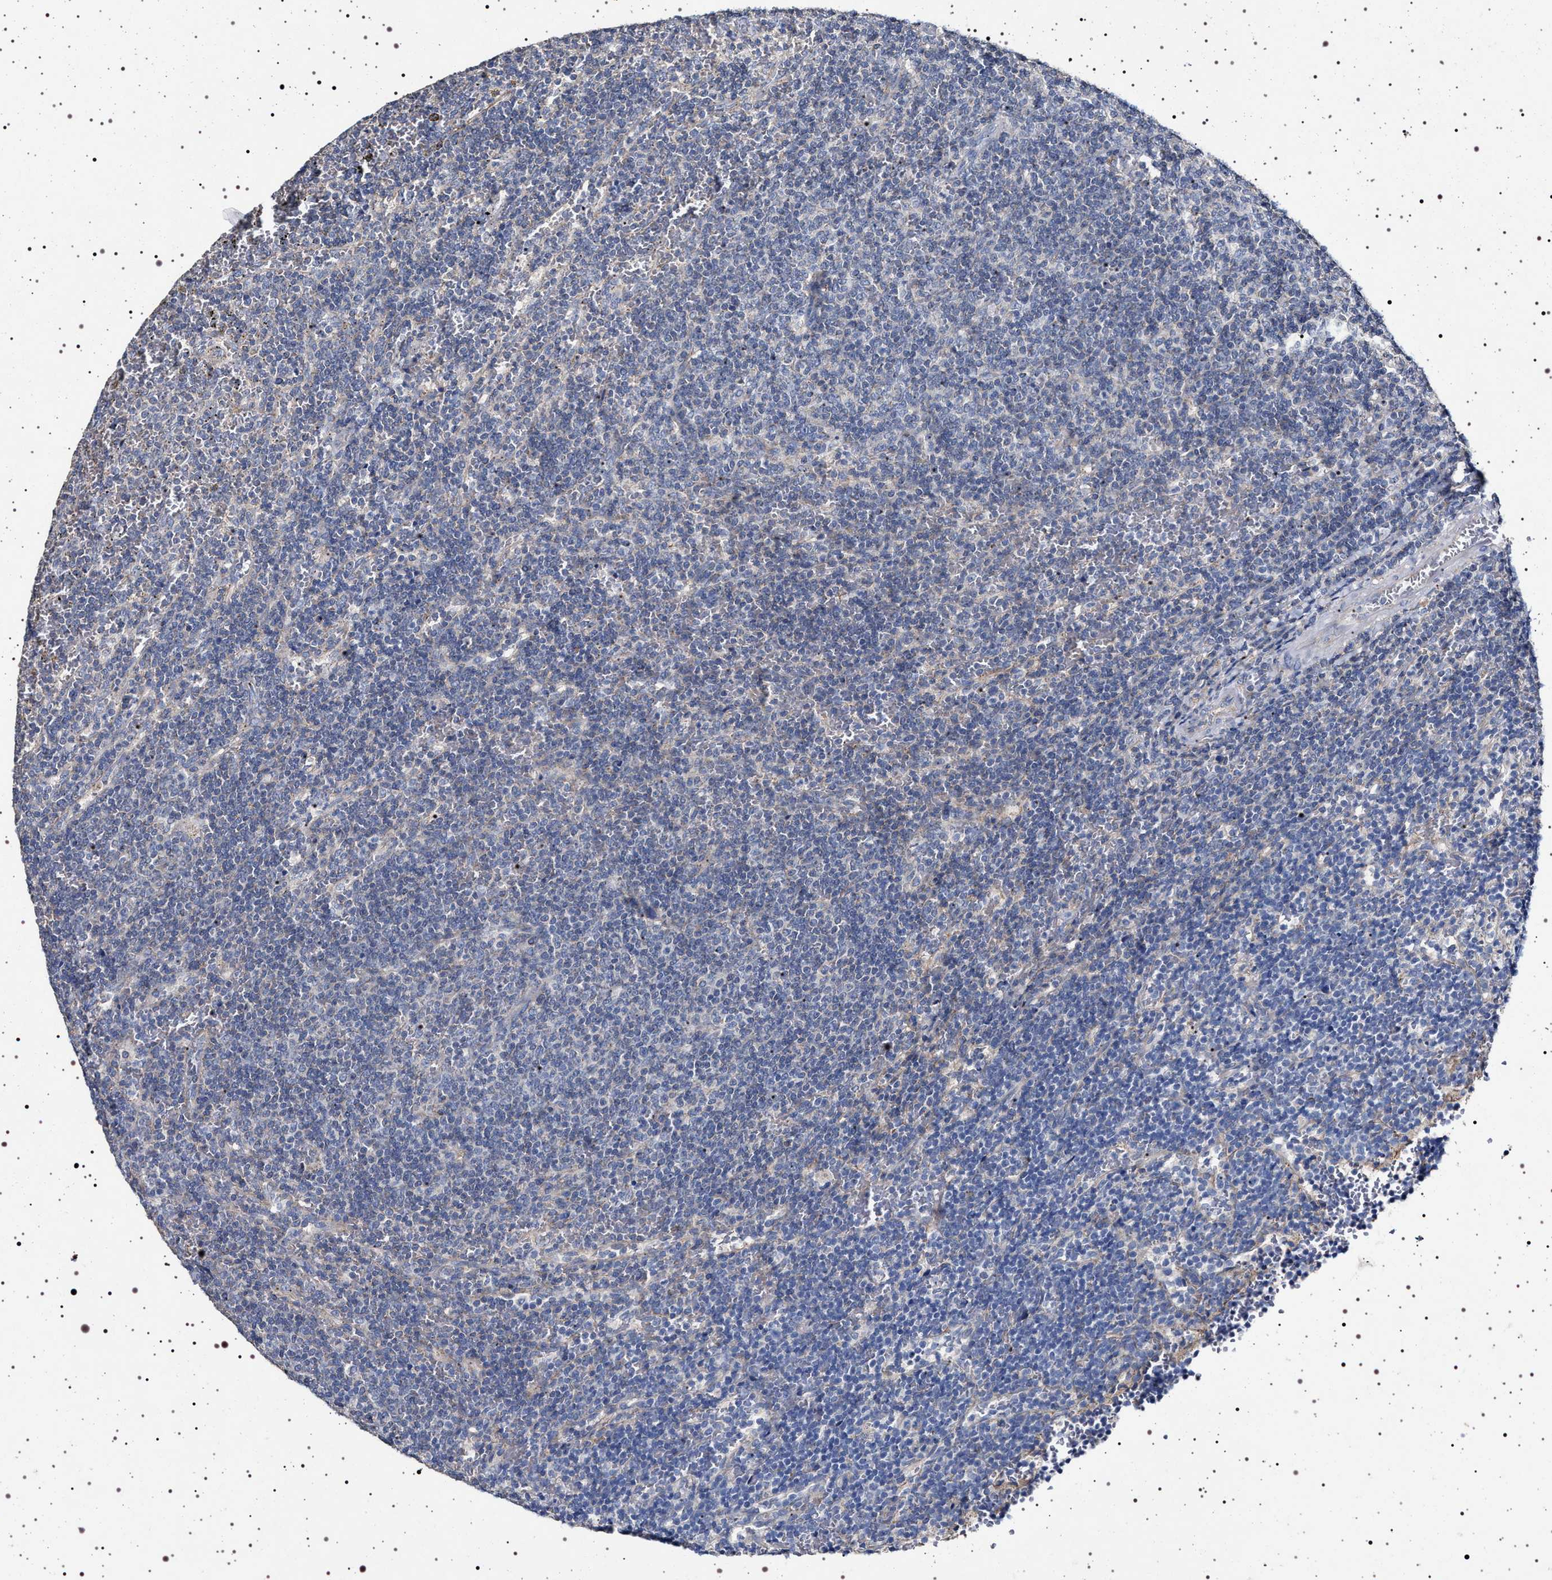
{"staining": {"intensity": "negative", "quantity": "none", "location": "none"}, "tissue": "lymphoma", "cell_type": "Tumor cells", "image_type": "cancer", "snomed": [{"axis": "morphology", "description": "Malignant lymphoma, non-Hodgkin's type, Low grade"}, {"axis": "topography", "description": "Spleen"}], "caption": "Malignant lymphoma, non-Hodgkin's type (low-grade) stained for a protein using IHC demonstrates no staining tumor cells.", "gene": "NAALADL2", "patient": {"sex": "female", "age": 50}}